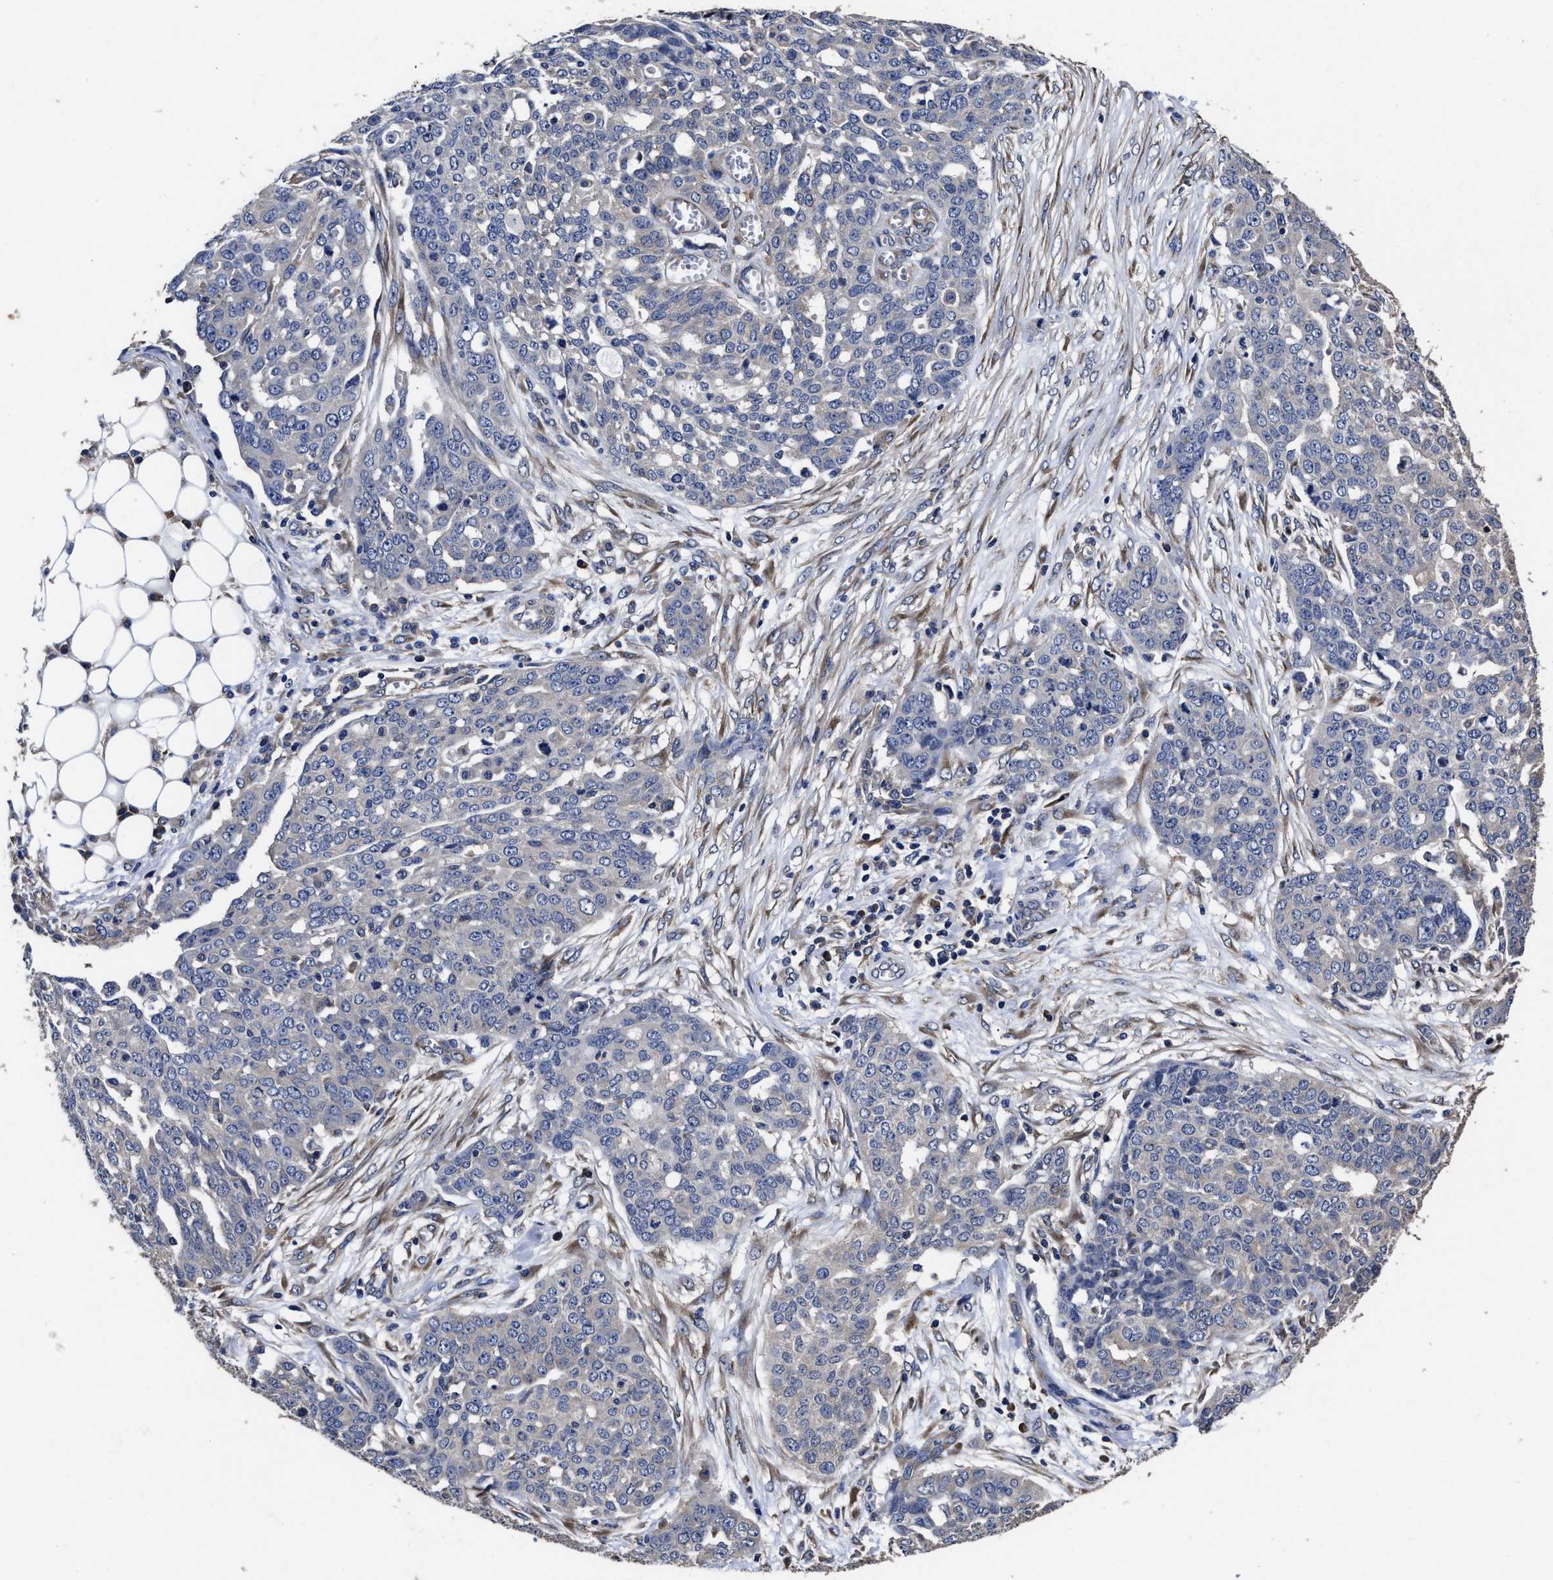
{"staining": {"intensity": "negative", "quantity": "none", "location": "none"}, "tissue": "ovarian cancer", "cell_type": "Tumor cells", "image_type": "cancer", "snomed": [{"axis": "morphology", "description": "Cystadenocarcinoma, serous, NOS"}, {"axis": "topography", "description": "Soft tissue"}, {"axis": "topography", "description": "Ovary"}], "caption": "This is an IHC image of human serous cystadenocarcinoma (ovarian). There is no positivity in tumor cells.", "gene": "AVEN", "patient": {"sex": "female", "age": 57}}